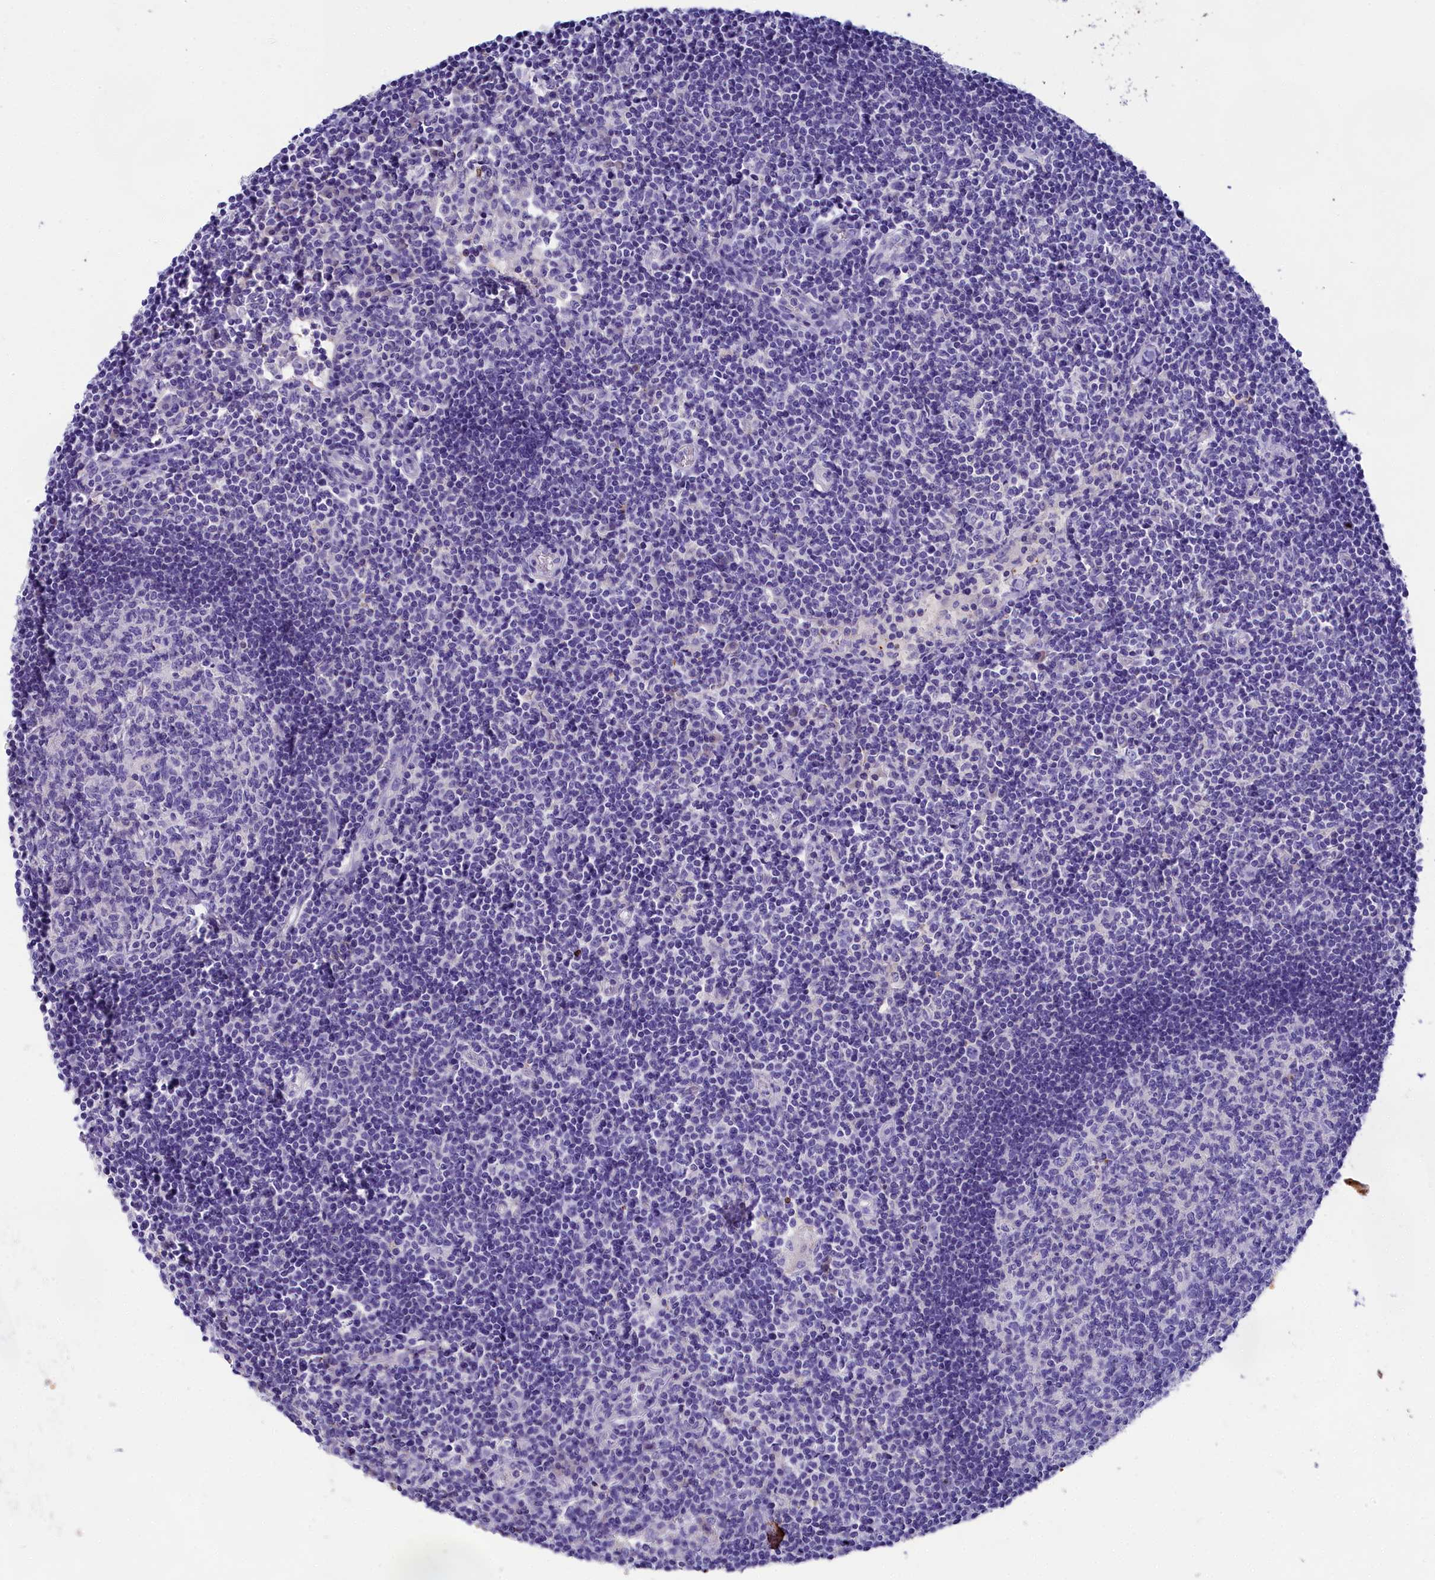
{"staining": {"intensity": "negative", "quantity": "none", "location": "none"}, "tissue": "lymph node", "cell_type": "Germinal center cells", "image_type": "normal", "snomed": [{"axis": "morphology", "description": "Normal tissue, NOS"}, {"axis": "topography", "description": "Lymph node"}], "caption": "This is an immunohistochemistry (IHC) photomicrograph of unremarkable lymph node. There is no expression in germinal center cells.", "gene": "SULT2A1", "patient": {"sex": "female", "age": 55}}